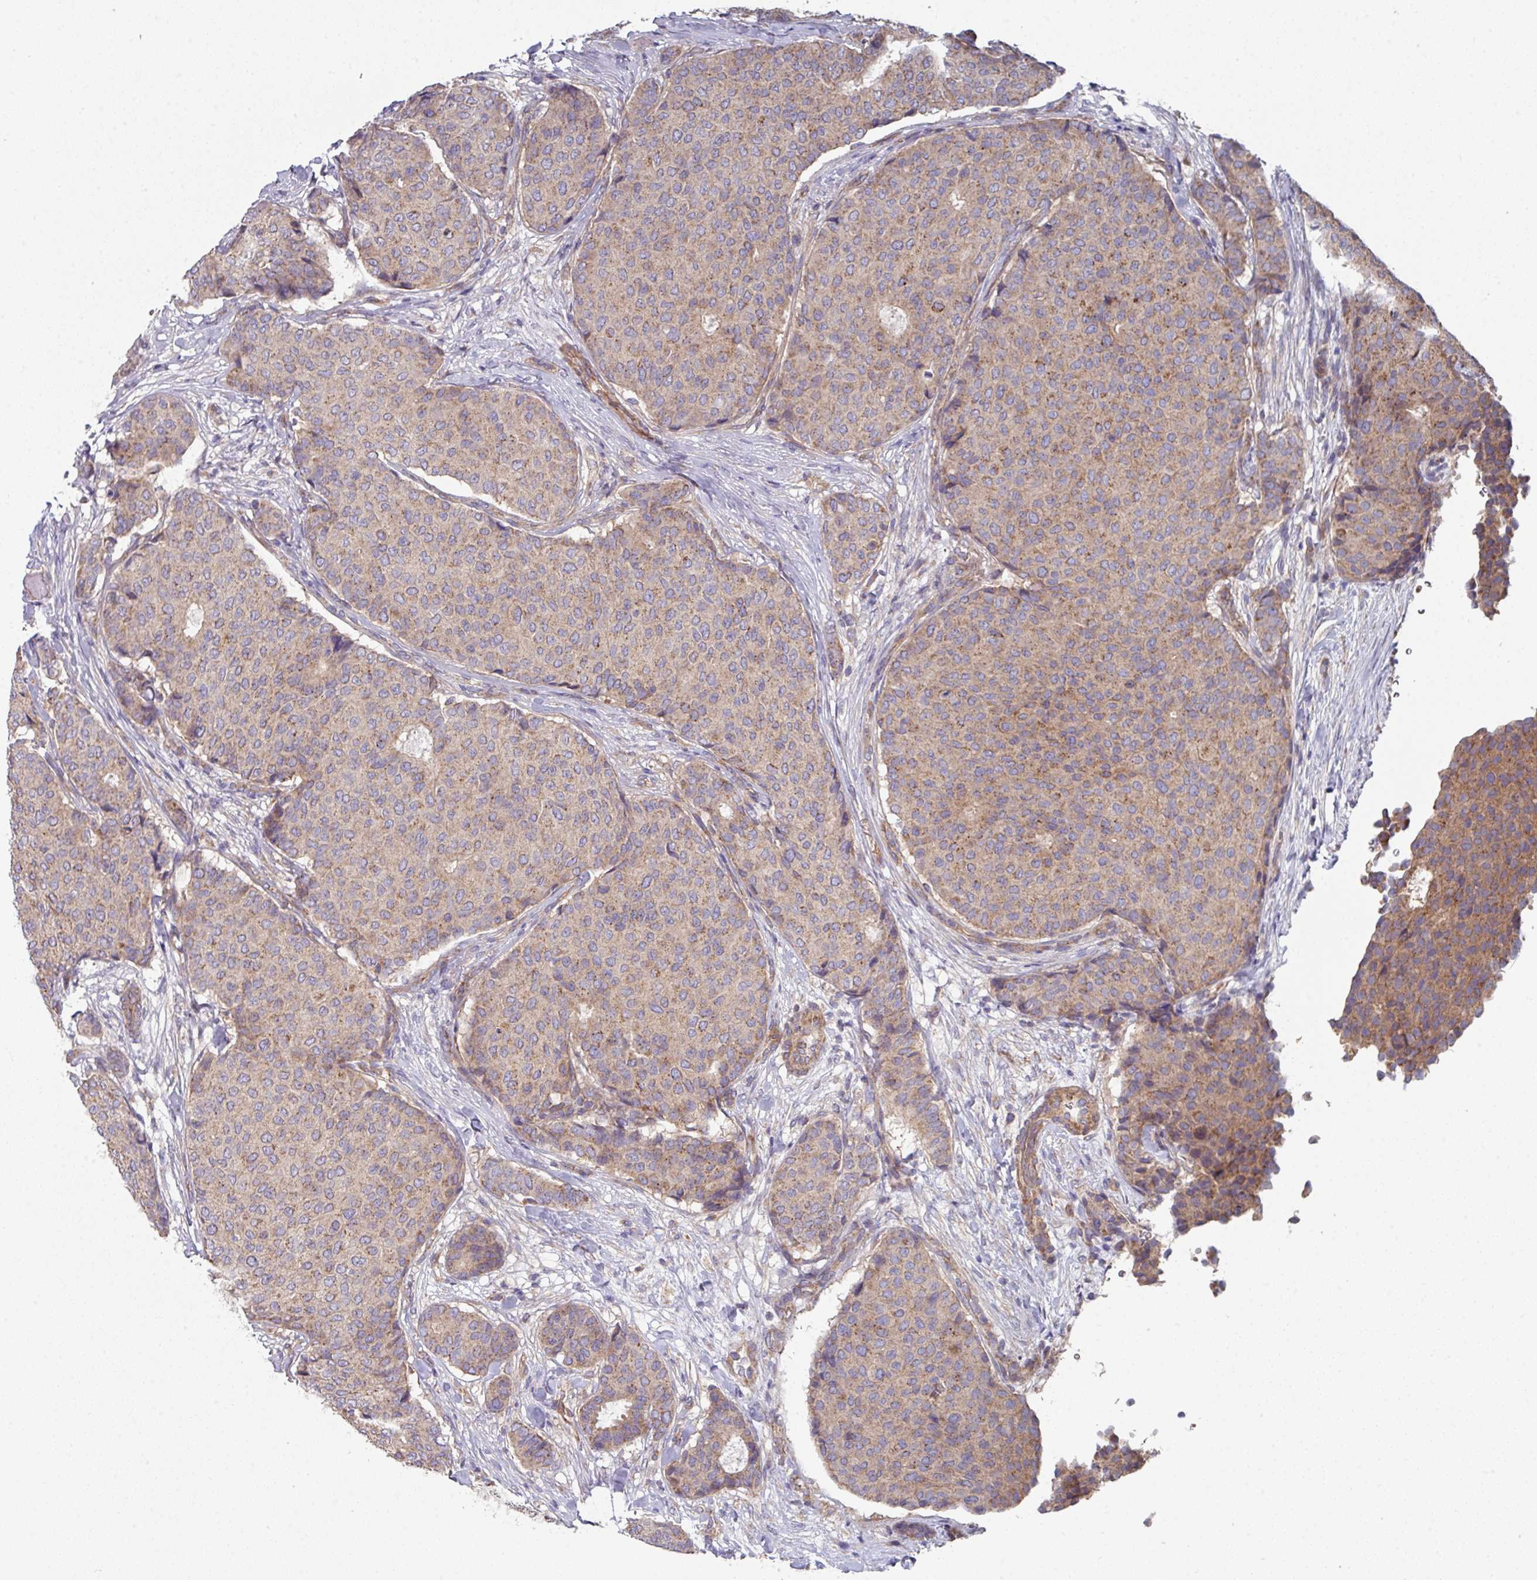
{"staining": {"intensity": "moderate", "quantity": ">75%", "location": "cytoplasmic/membranous"}, "tissue": "breast cancer", "cell_type": "Tumor cells", "image_type": "cancer", "snomed": [{"axis": "morphology", "description": "Duct carcinoma"}, {"axis": "topography", "description": "Breast"}], "caption": "Protein expression analysis of breast cancer (infiltrating ductal carcinoma) reveals moderate cytoplasmic/membranous expression in approximately >75% of tumor cells.", "gene": "DCAF12L2", "patient": {"sex": "female", "age": 75}}